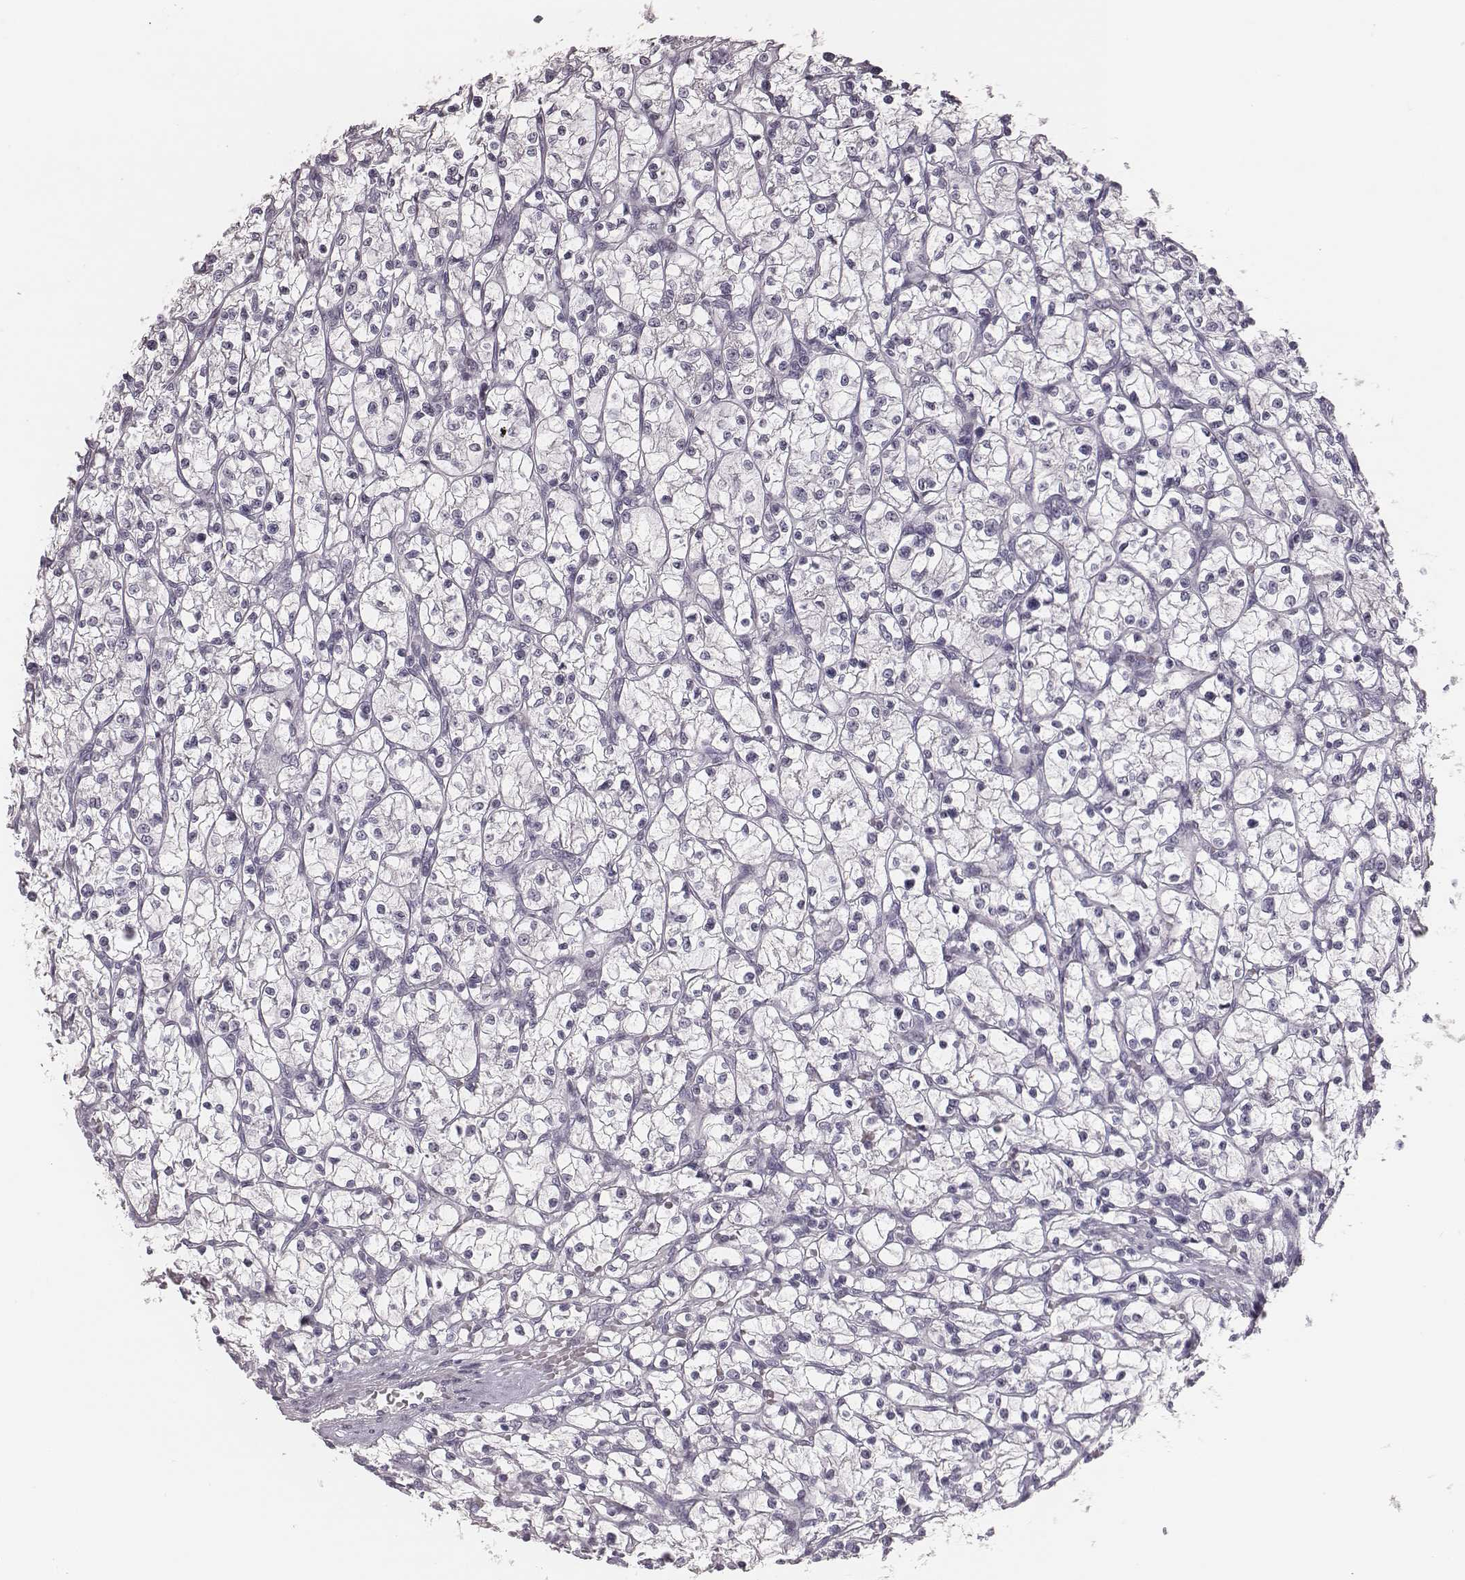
{"staining": {"intensity": "negative", "quantity": "none", "location": "none"}, "tissue": "renal cancer", "cell_type": "Tumor cells", "image_type": "cancer", "snomed": [{"axis": "morphology", "description": "Adenocarcinoma, NOS"}, {"axis": "topography", "description": "Kidney"}], "caption": "Renal adenocarcinoma was stained to show a protein in brown. There is no significant staining in tumor cells.", "gene": "CSHL1", "patient": {"sex": "female", "age": 64}}